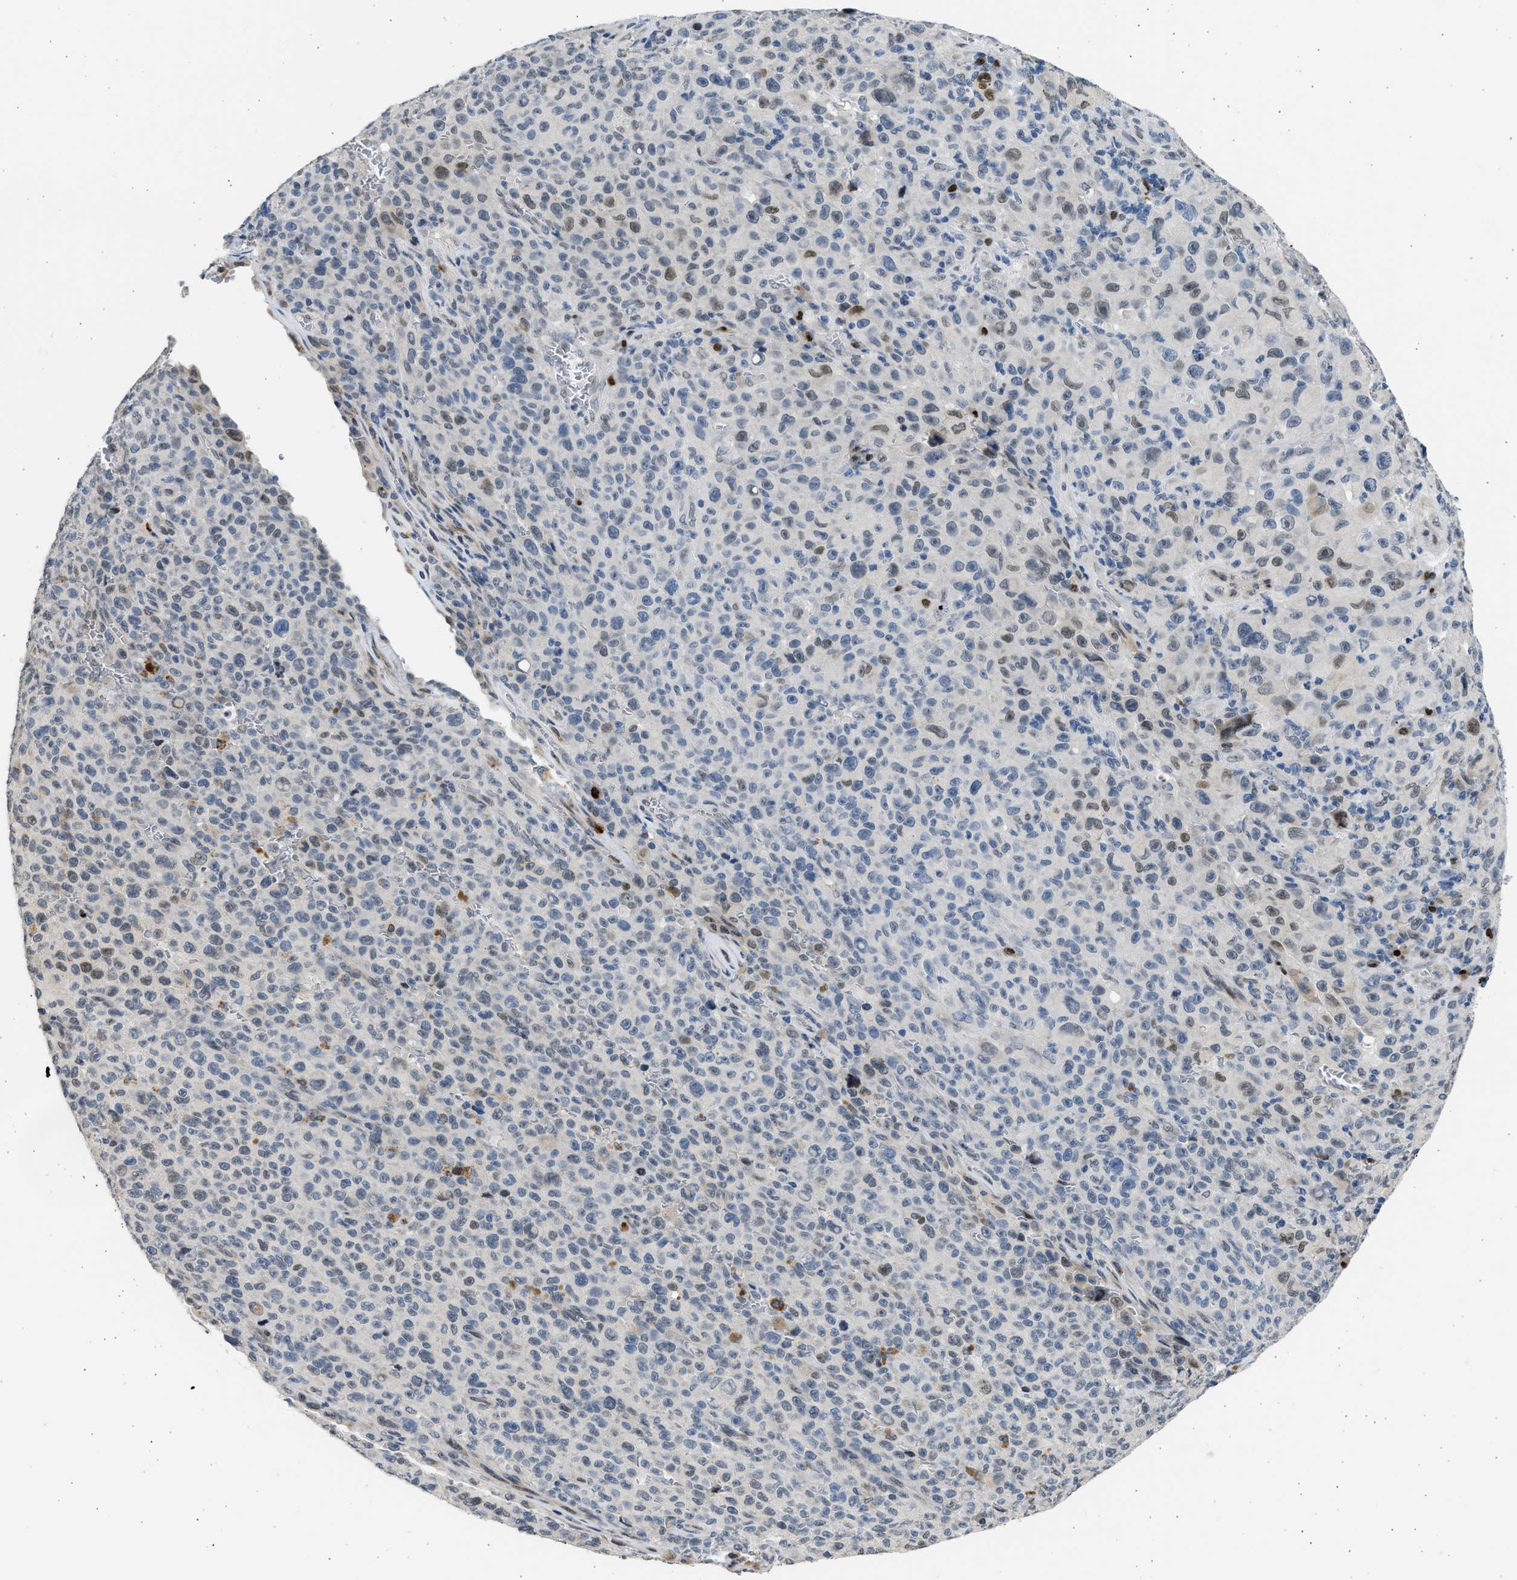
{"staining": {"intensity": "moderate", "quantity": "<25%", "location": "nuclear"}, "tissue": "melanoma", "cell_type": "Tumor cells", "image_type": "cancer", "snomed": [{"axis": "morphology", "description": "Malignant melanoma, NOS"}, {"axis": "topography", "description": "Skin"}], "caption": "Malignant melanoma was stained to show a protein in brown. There is low levels of moderate nuclear expression in about <25% of tumor cells.", "gene": "HMGN3", "patient": {"sex": "female", "age": 82}}